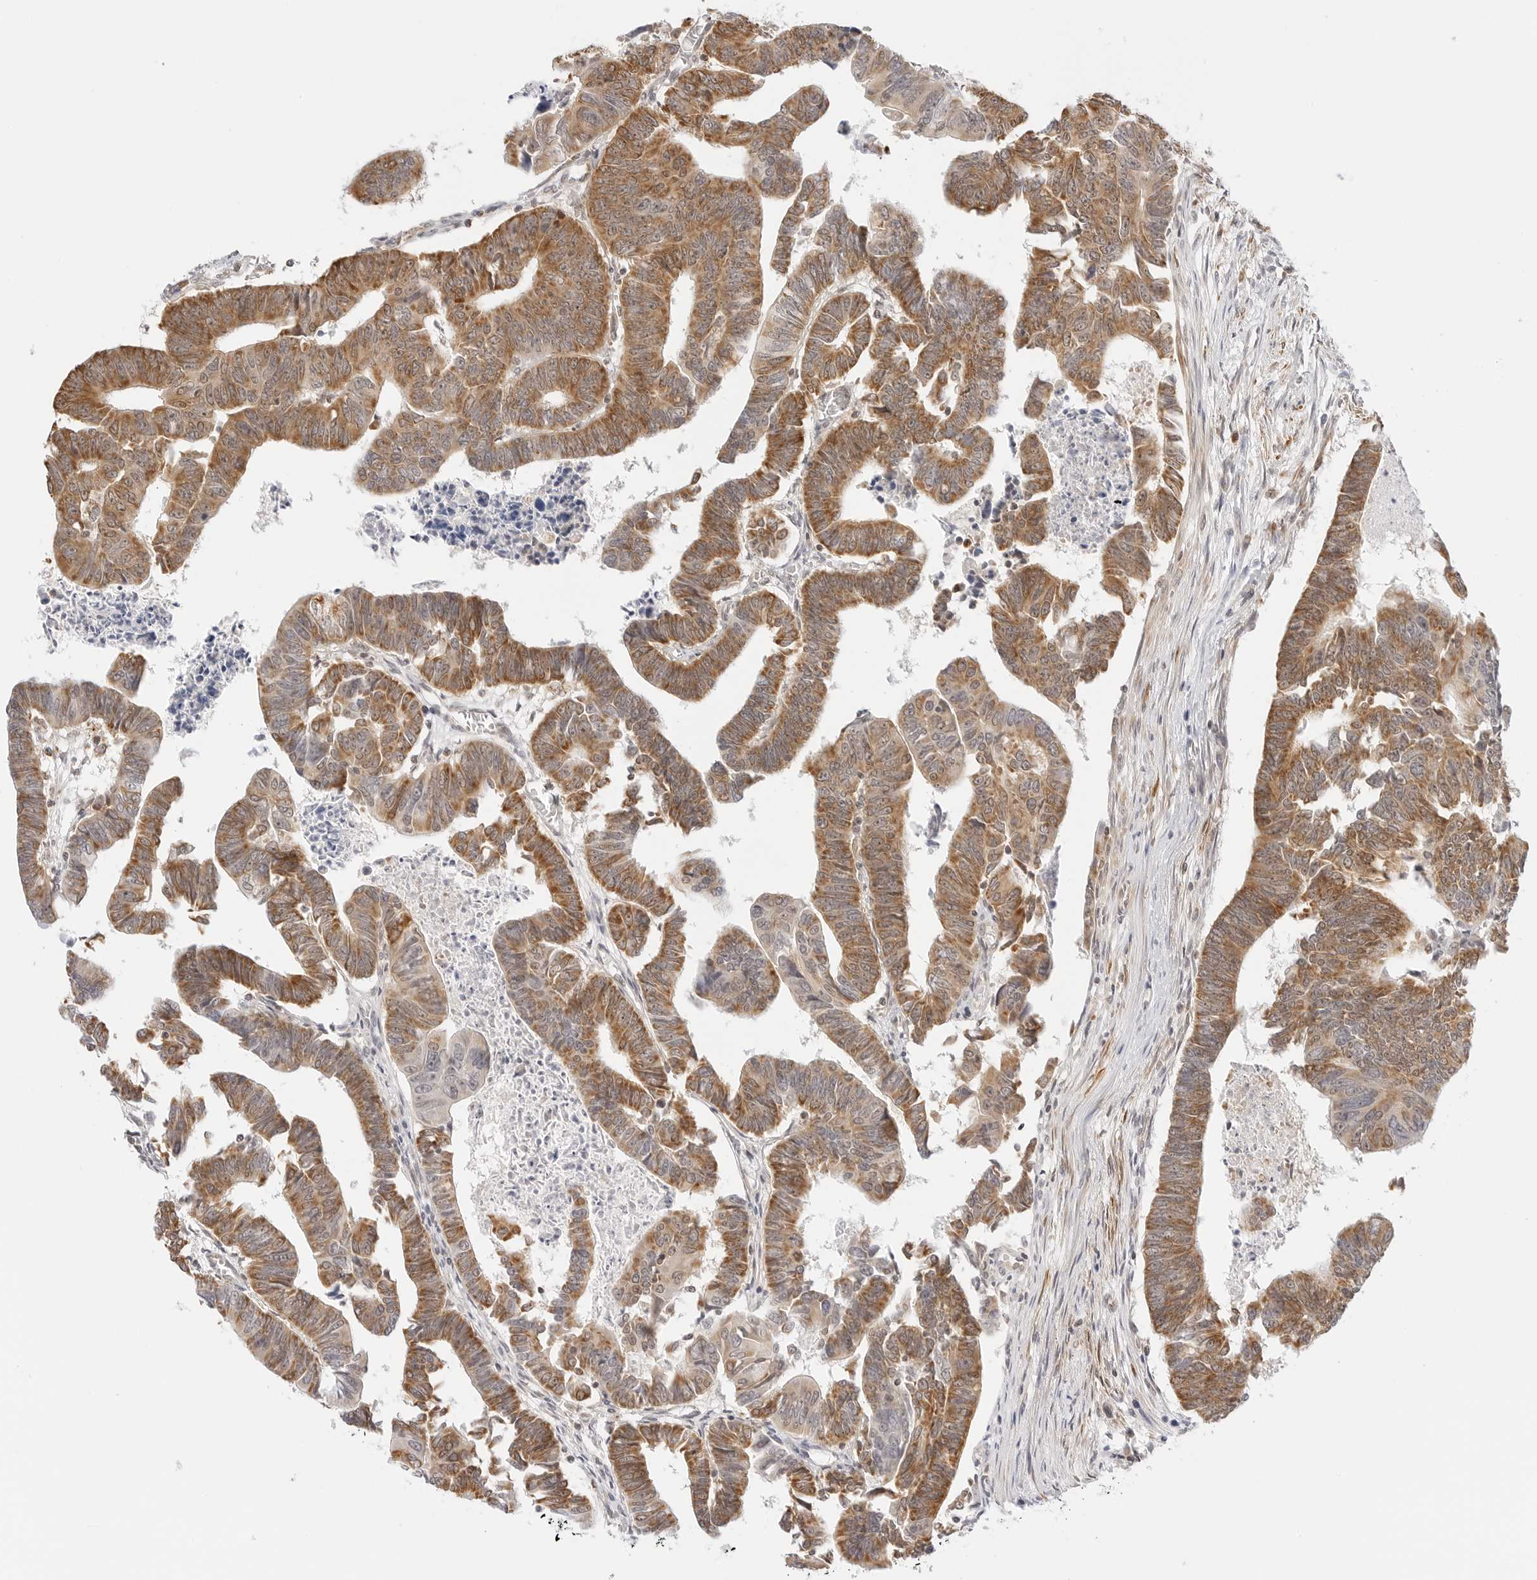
{"staining": {"intensity": "moderate", "quantity": ">75%", "location": "cytoplasmic/membranous,nuclear"}, "tissue": "colorectal cancer", "cell_type": "Tumor cells", "image_type": "cancer", "snomed": [{"axis": "morphology", "description": "Adenocarcinoma, NOS"}, {"axis": "topography", "description": "Rectum"}], "caption": "A medium amount of moderate cytoplasmic/membranous and nuclear staining is seen in approximately >75% of tumor cells in colorectal adenocarcinoma tissue.", "gene": "GORAB", "patient": {"sex": "female", "age": 65}}